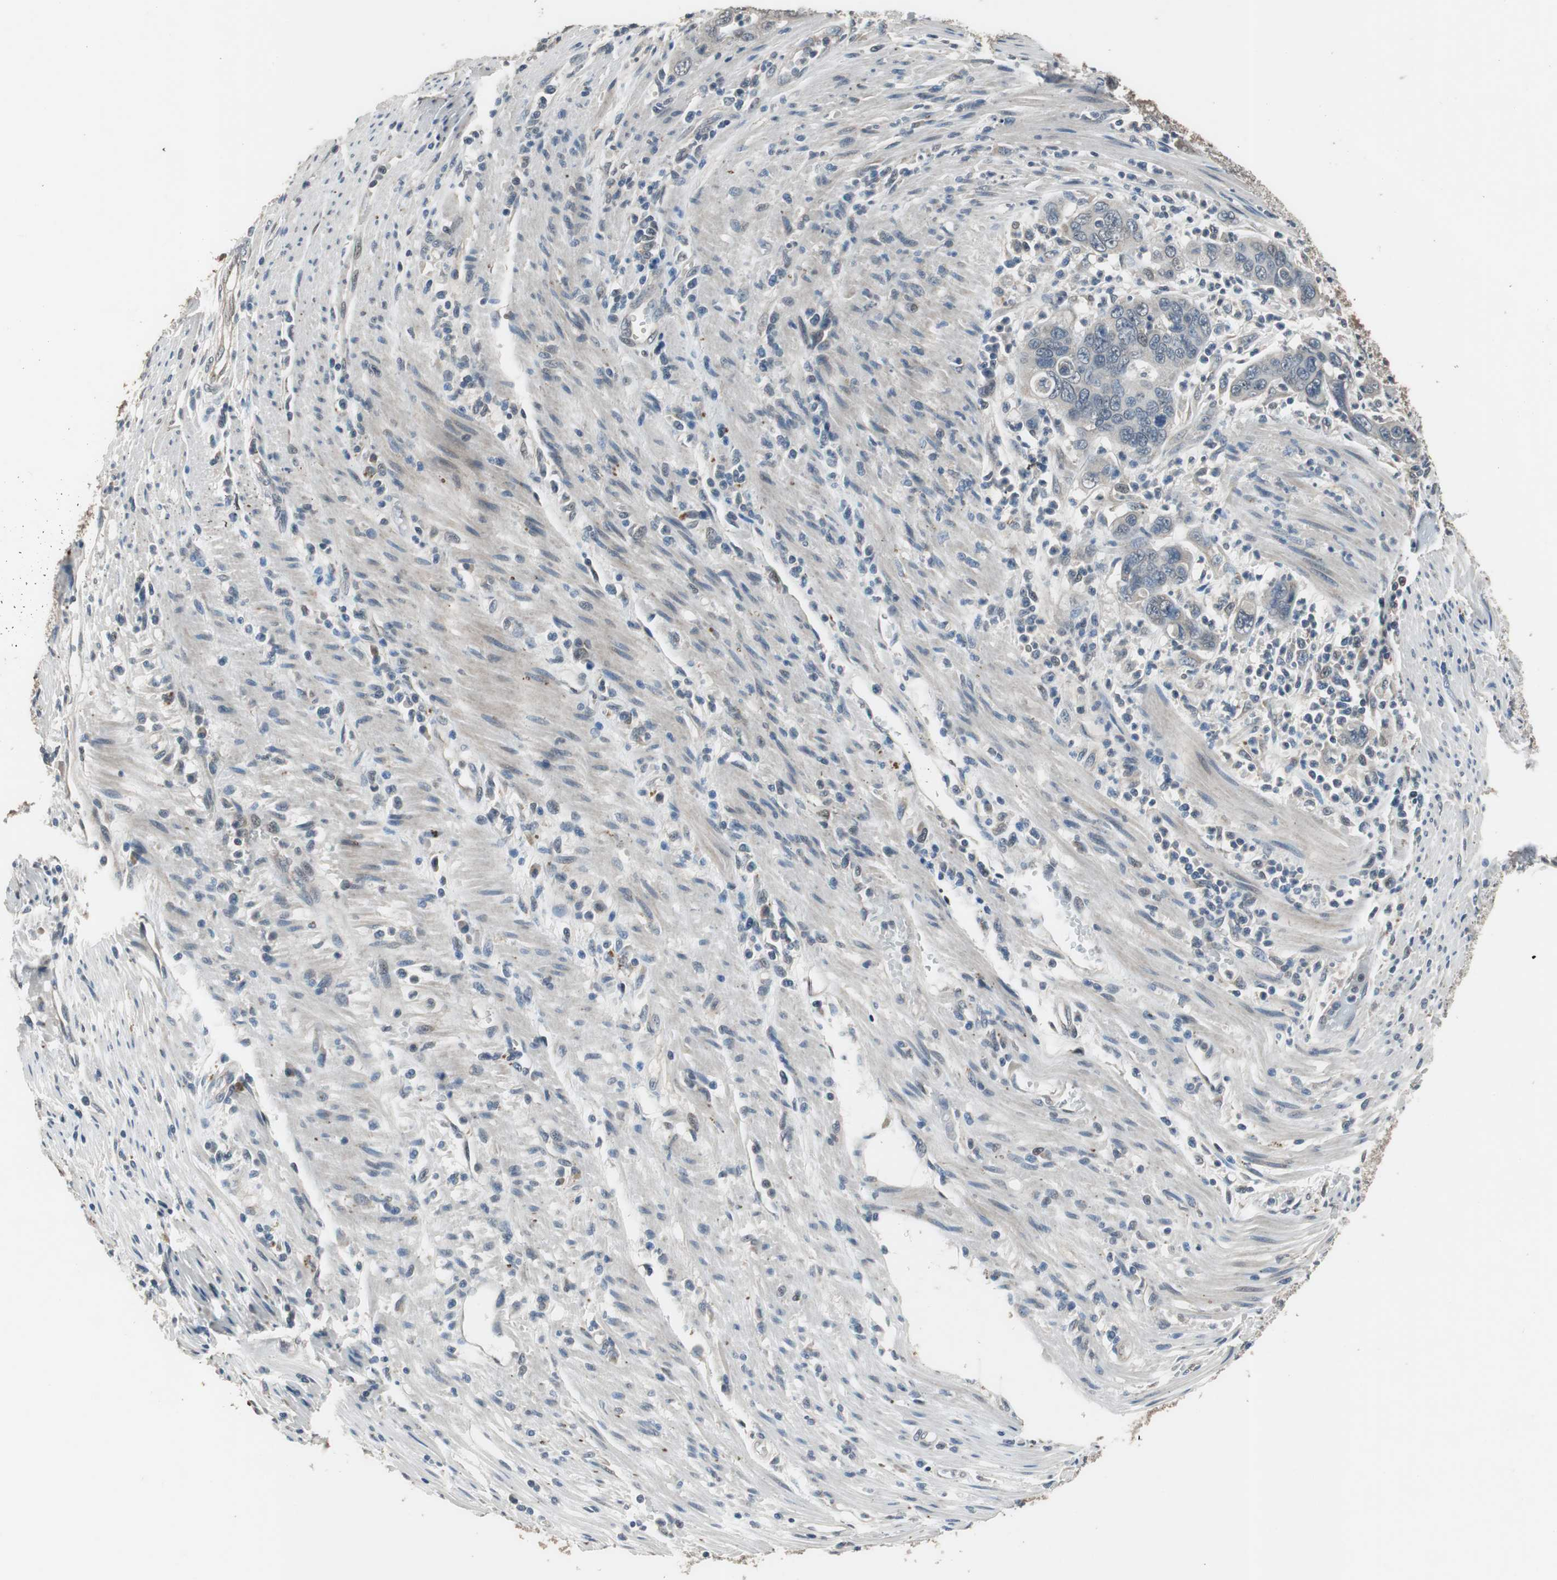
{"staining": {"intensity": "weak", "quantity": "<25%", "location": "cytoplasmic/membranous"}, "tissue": "pancreatic cancer", "cell_type": "Tumor cells", "image_type": "cancer", "snomed": [{"axis": "morphology", "description": "Adenocarcinoma, NOS"}, {"axis": "topography", "description": "Pancreas"}], "caption": "The image exhibits no staining of tumor cells in pancreatic cancer (adenocarcinoma).", "gene": "PI4KB", "patient": {"sex": "female", "age": 71}}